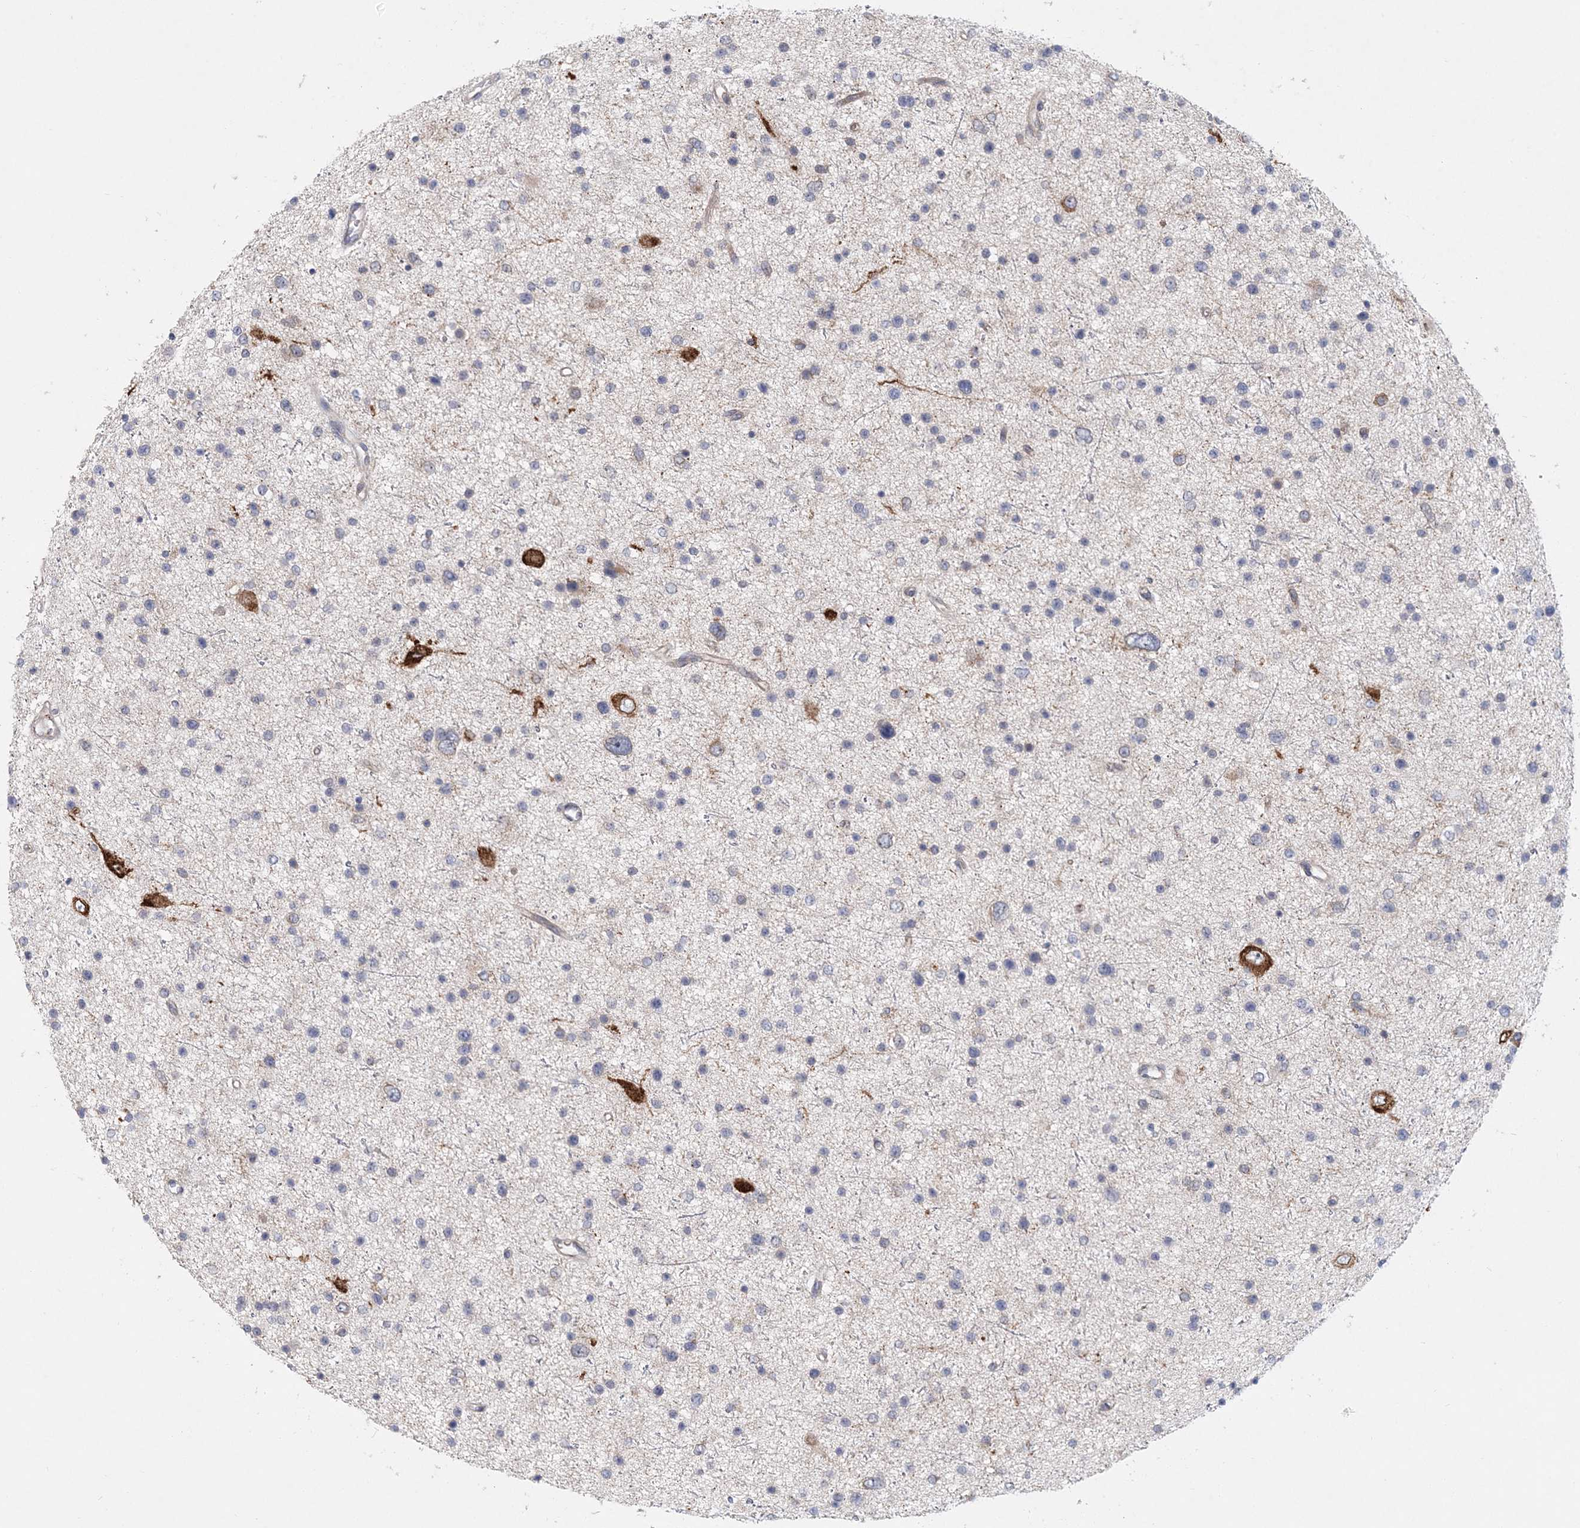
{"staining": {"intensity": "negative", "quantity": "none", "location": "none"}, "tissue": "glioma", "cell_type": "Tumor cells", "image_type": "cancer", "snomed": [{"axis": "morphology", "description": "Glioma, malignant, Low grade"}, {"axis": "topography", "description": "Cerebral cortex"}], "caption": "High power microscopy photomicrograph of an immunohistochemistry (IHC) micrograph of low-grade glioma (malignant), revealing no significant positivity in tumor cells. (Stains: DAB IHC with hematoxylin counter stain, Microscopy: brightfield microscopy at high magnification).", "gene": "PCYOX1L", "patient": {"sex": "female", "age": 39}}